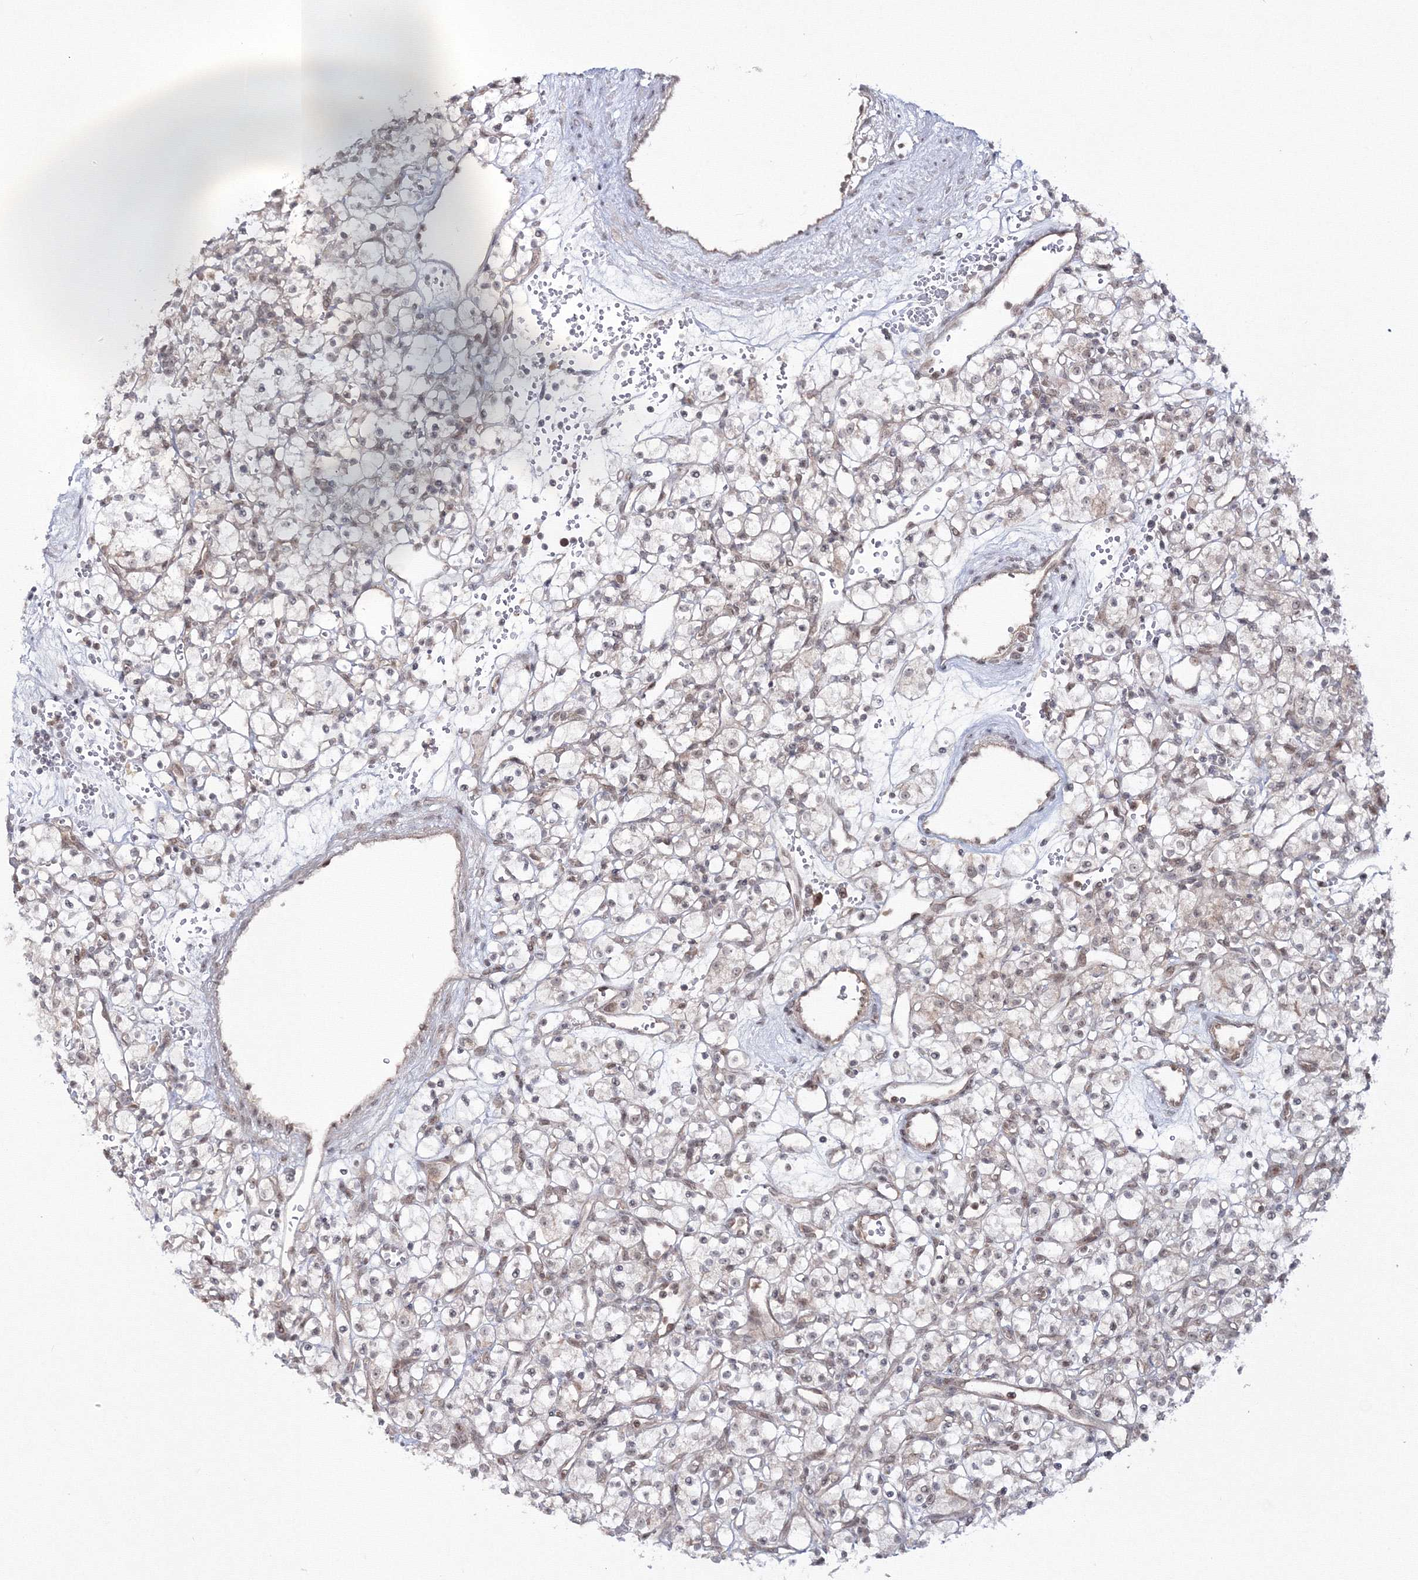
{"staining": {"intensity": "weak", "quantity": "25%-75%", "location": "nuclear"}, "tissue": "renal cancer", "cell_type": "Tumor cells", "image_type": "cancer", "snomed": [{"axis": "morphology", "description": "Adenocarcinoma, NOS"}, {"axis": "topography", "description": "Kidney"}], "caption": "Renal cancer stained with DAB immunohistochemistry (IHC) reveals low levels of weak nuclear expression in approximately 25%-75% of tumor cells. The staining was performed using DAB to visualize the protein expression in brown, while the nuclei were stained in blue with hematoxylin (Magnification: 20x).", "gene": "ZFAND6", "patient": {"sex": "female", "age": 59}}